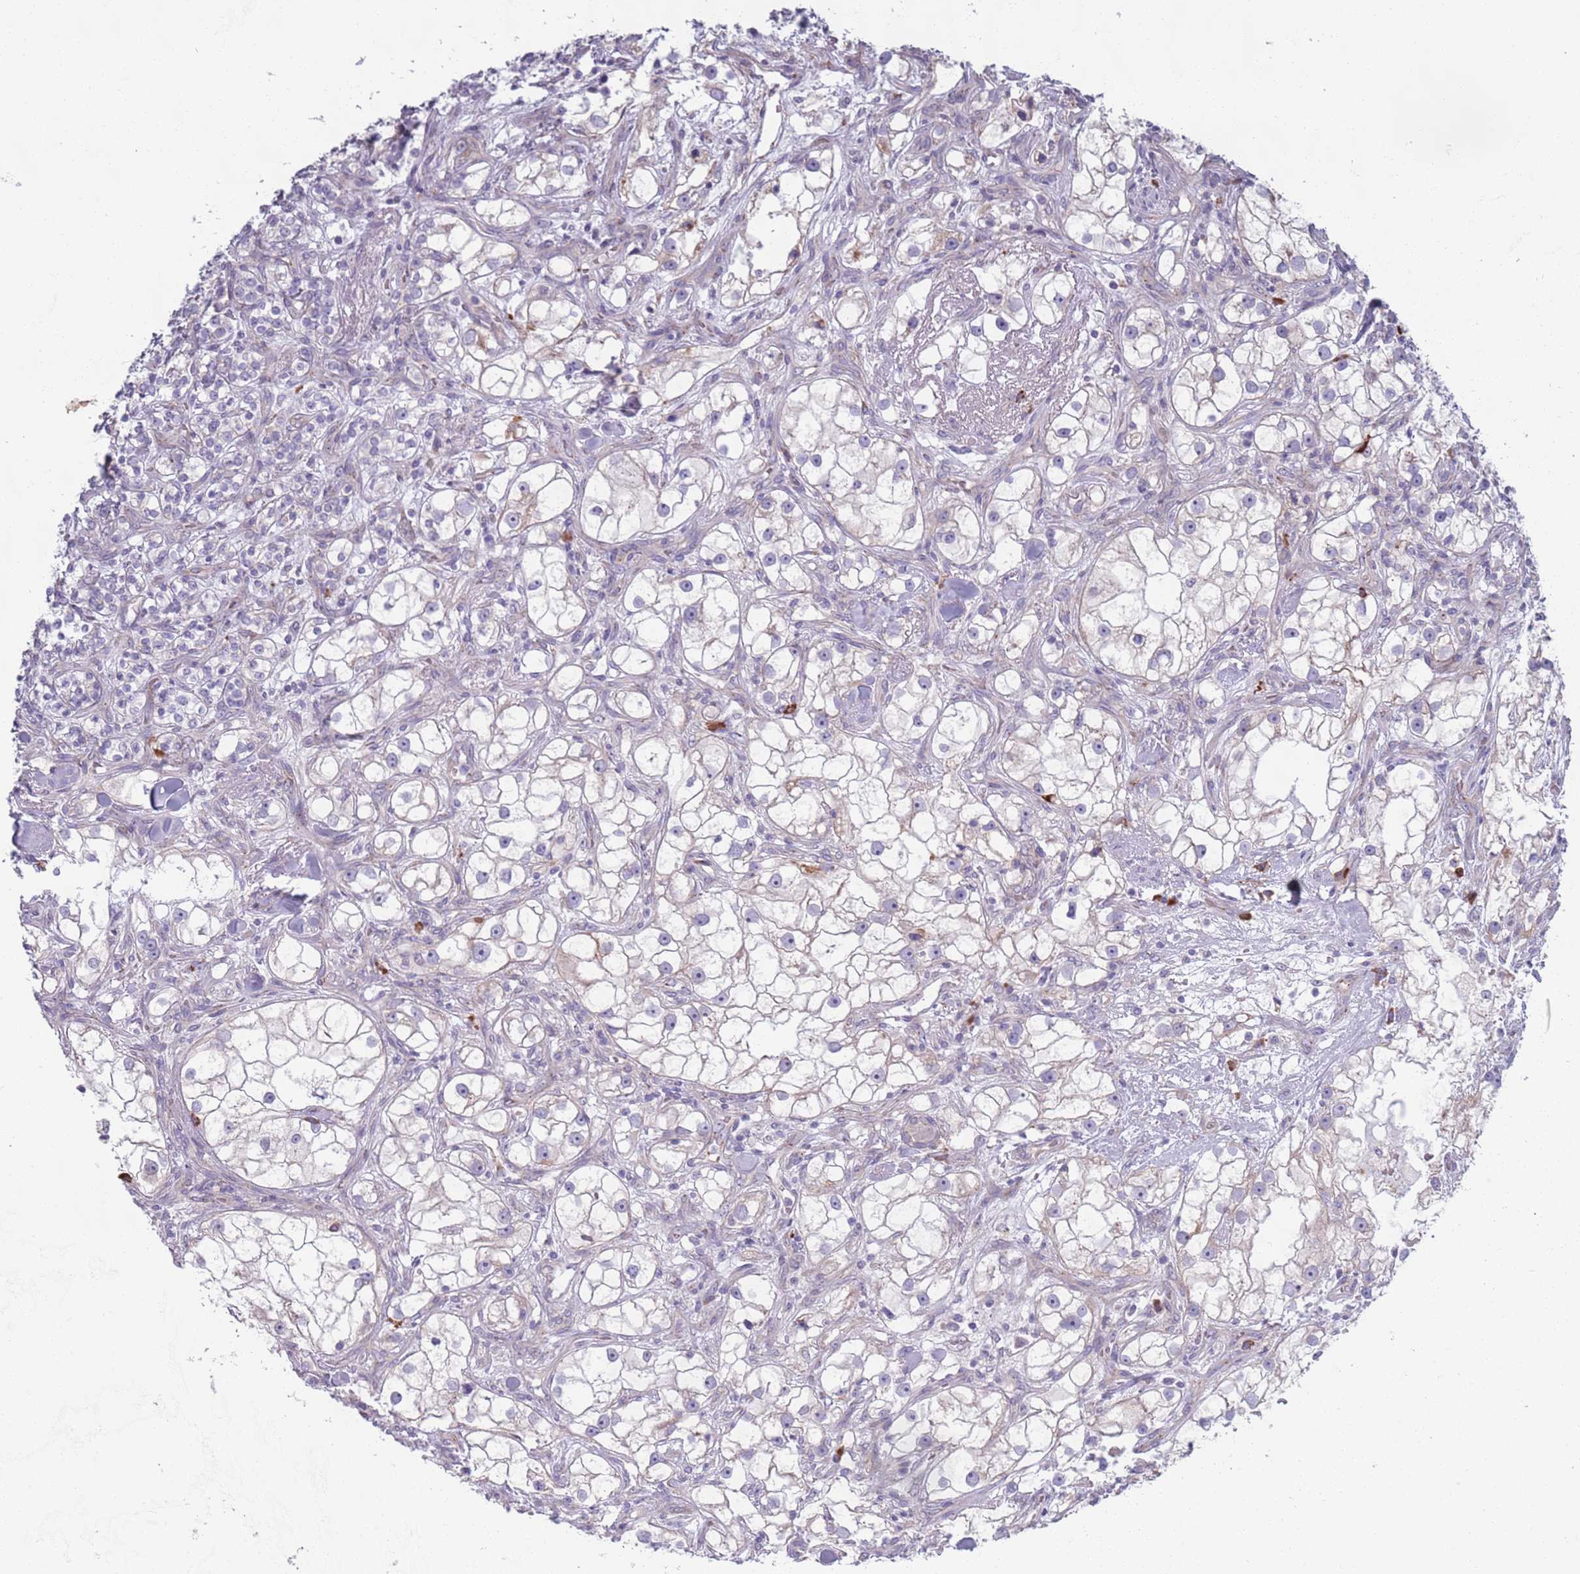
{"staining": {"intensity": "negative", "quantity": "none", "location": "none"}, "tissue": "renal cancer", "cell_type": "Tumor cells", "image_type": "cancer", "snomed": [{"axis": "morphology", "description": "Adenocarcinoma, NOS"}, {"axis": "topography", "description": "Kidney"}], "caption": "DAB immunohistochemical staining of renal cancer shows no significant expression in tumor cells. The staining is performed using DAB brown chromogen with nuclei counter-stained in using hematoxylin.", "gene": "LTB", "patient": {"sex": "male", "age": 77}}